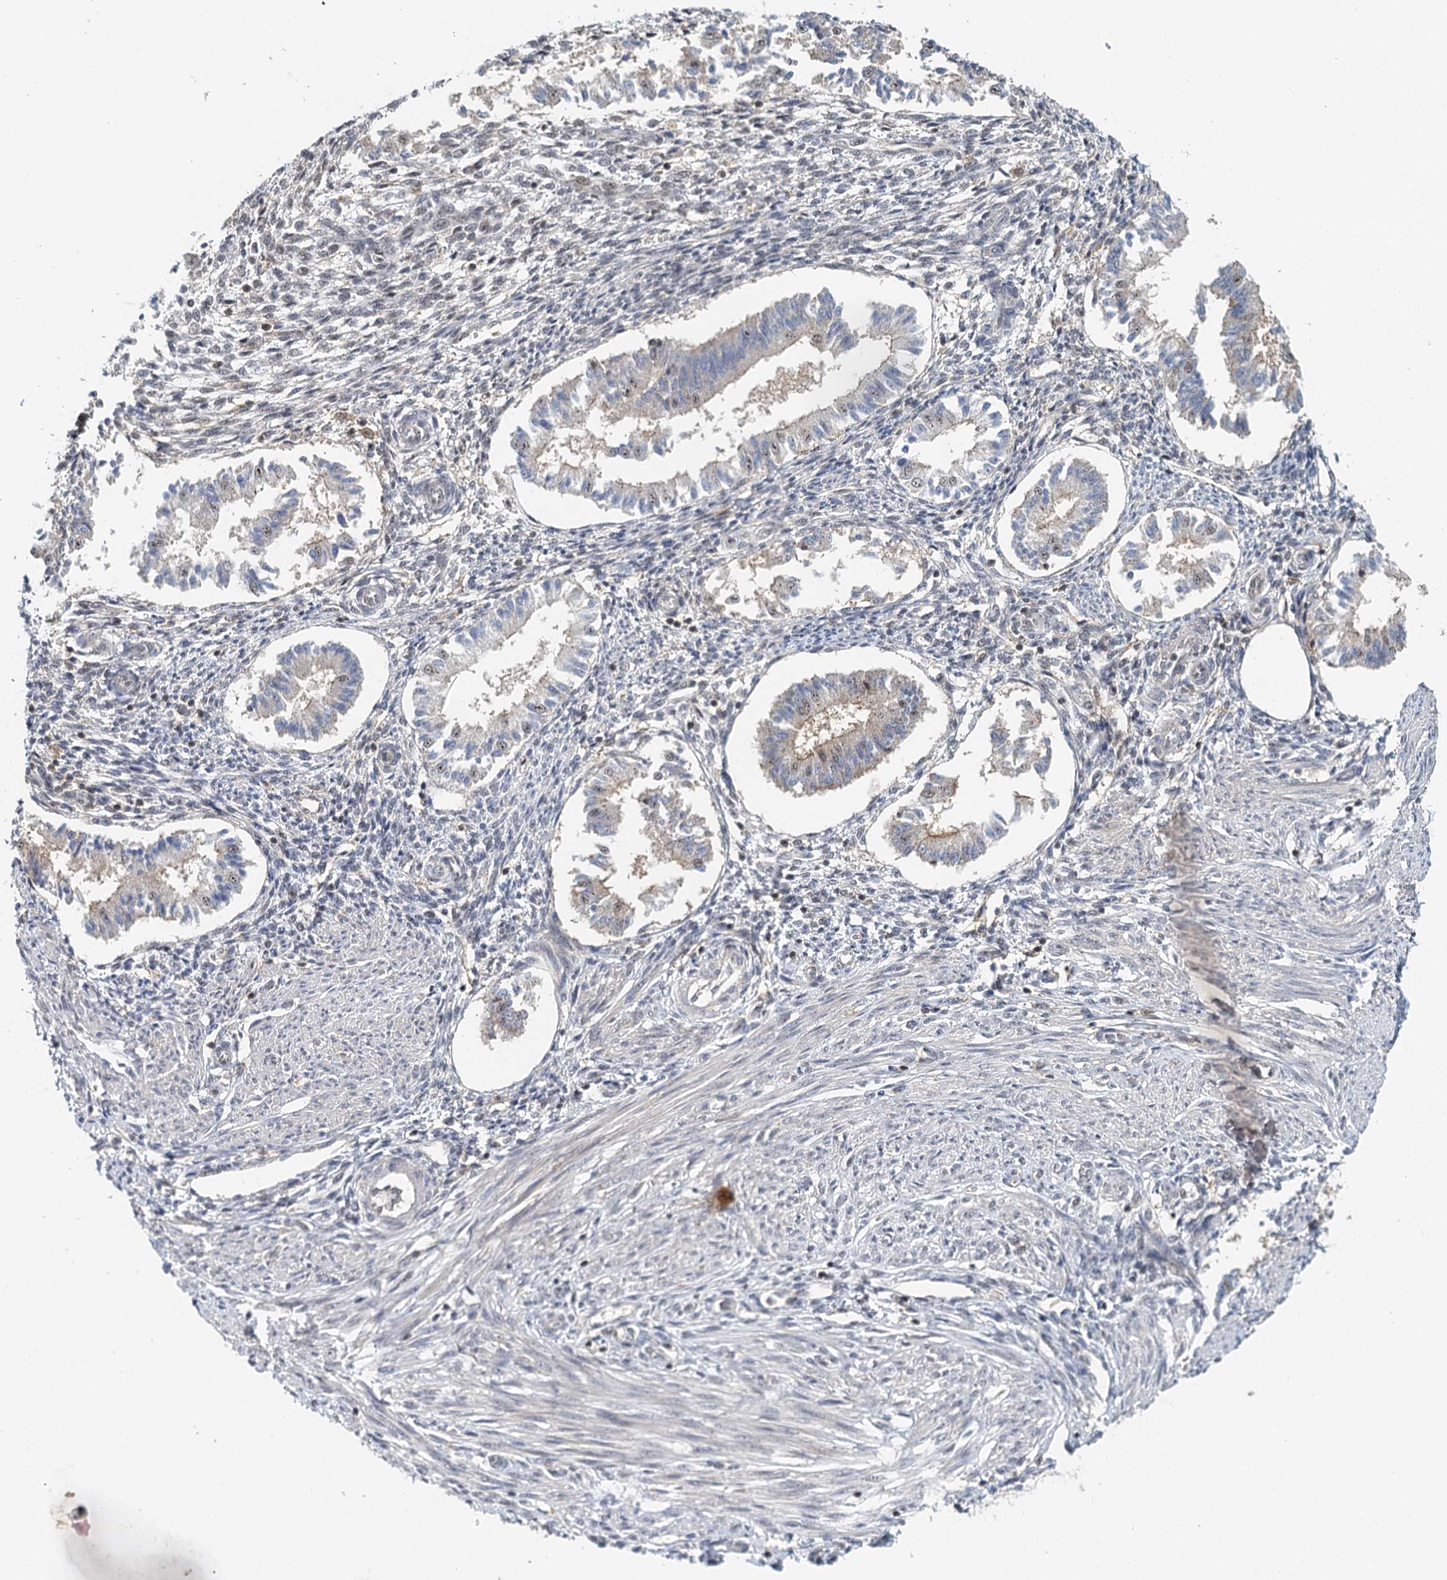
{"staining": {"intensity": "weak", "quantity": "<25%", "location": "cytoplasmic/membranous"}, "tissue": "endometrium", "cell_type": "Cells in endometrial stroma", "image_type": "normal", "snomed": [{"axis": "morphology", "description": "Normal tissue, NOS"}, {"axis": "topography", "description": "Uterus"}, {"axis": "topography", "description": "Endometrium"}], "caption": "Histopathology image shows no protein expression in cells in endometrial stroma of unremarkable endometrium.", "gene": "CDC42SE2", "patient": {"sex": "female", "age": 48}}